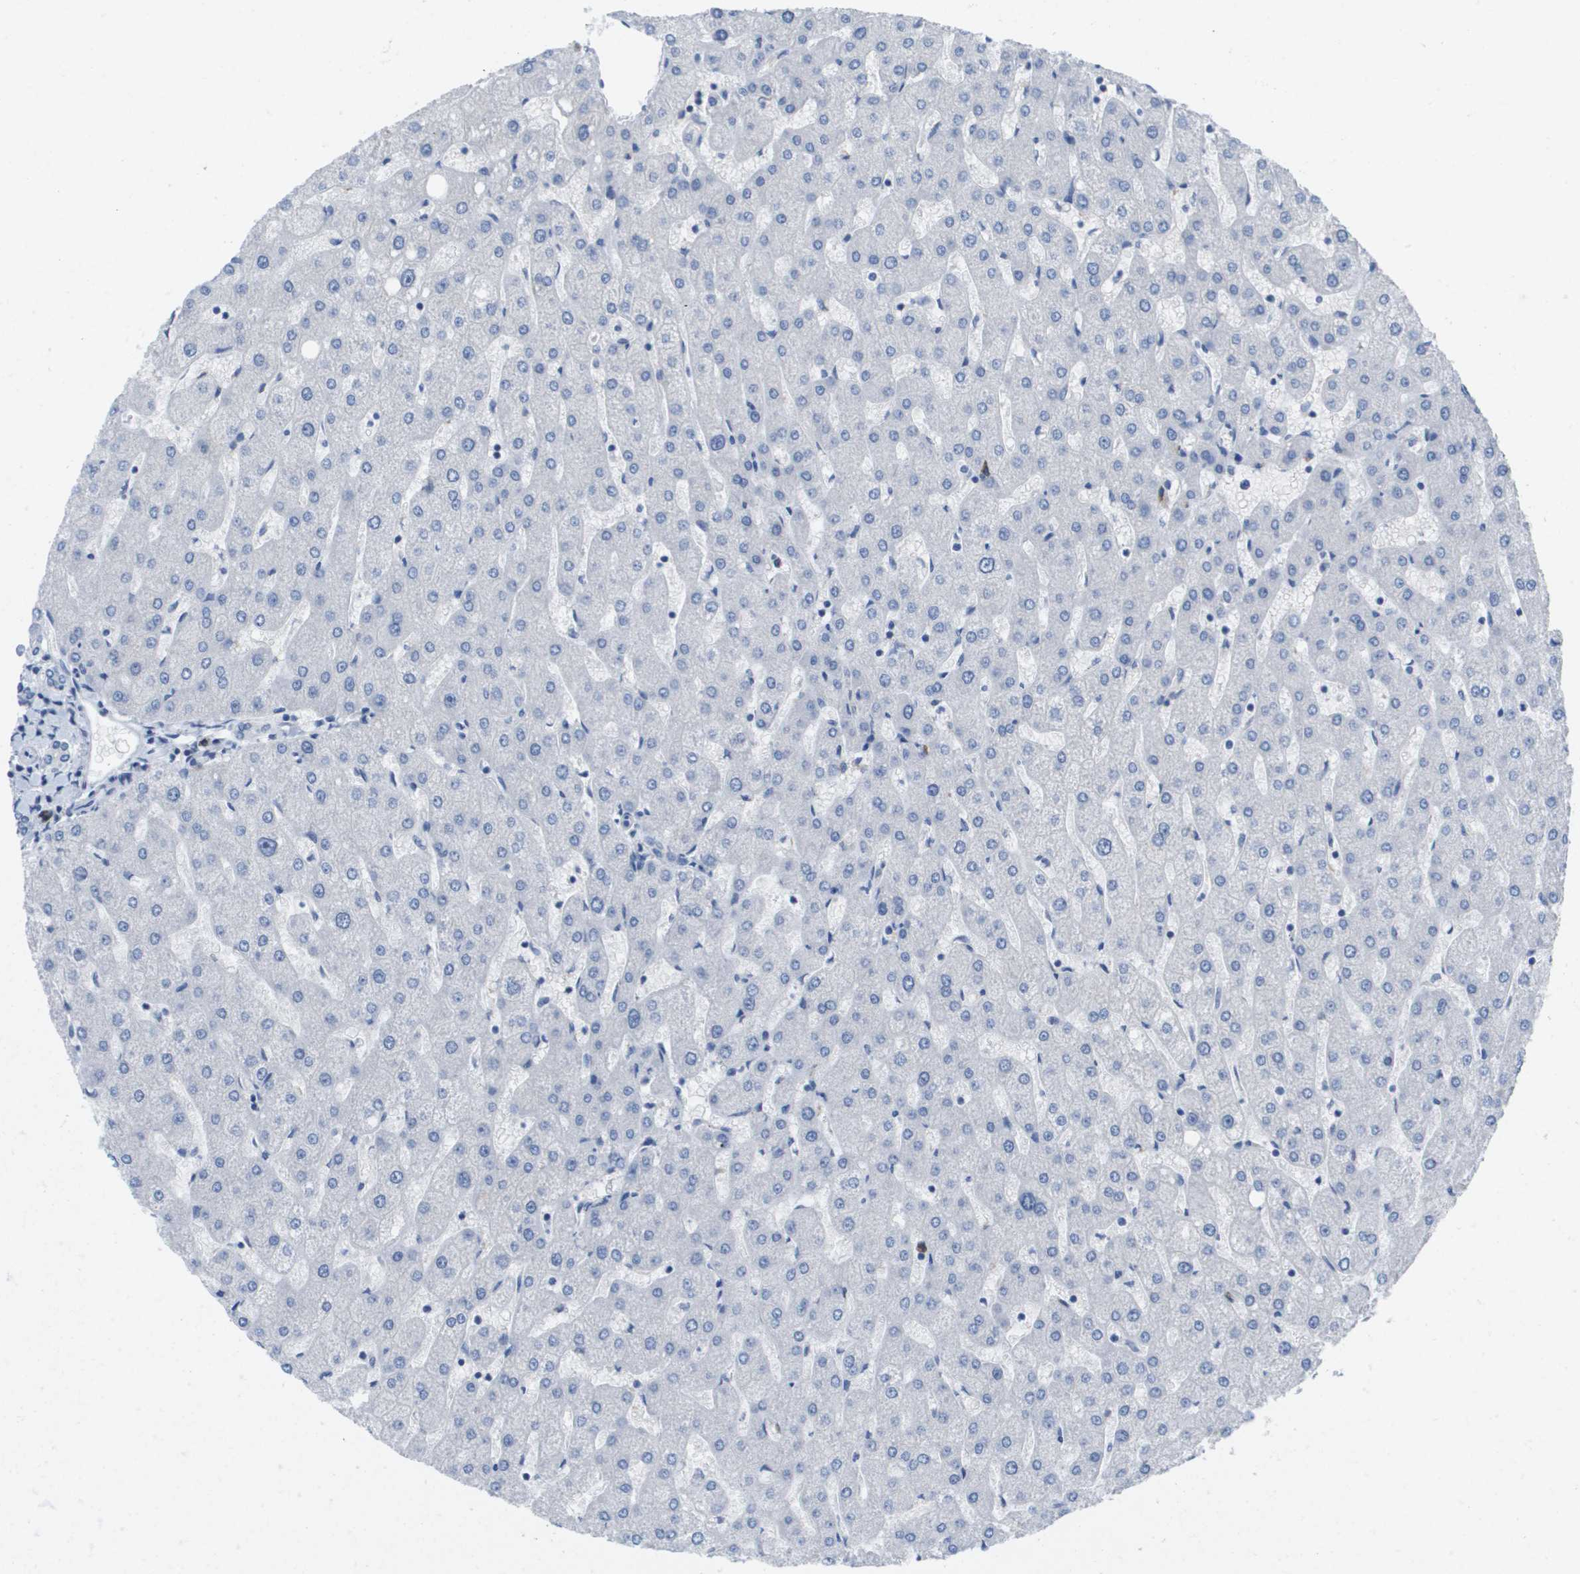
{"staining": {"intensity": "negative", "quantity": "none", "location": "none"}, "tissue": "liver", "cell_type": "Cholangiocytes", "image_type": "normal", "snomed": [{"axis": "morphology", "description": "Normal tissue, NOS"}, {"axis": "topography", "description": "Liver"}], "caption": "Immunohistochemistry image of benign liver: human liver stained with DAB demonstrates no significant protein staining in cholangiocytes. (Brightfield microscopy of DAB immunohistochemistry at high magnification).", "gene": "CD3G", "patient": {"sex": "male", "age": 67}}